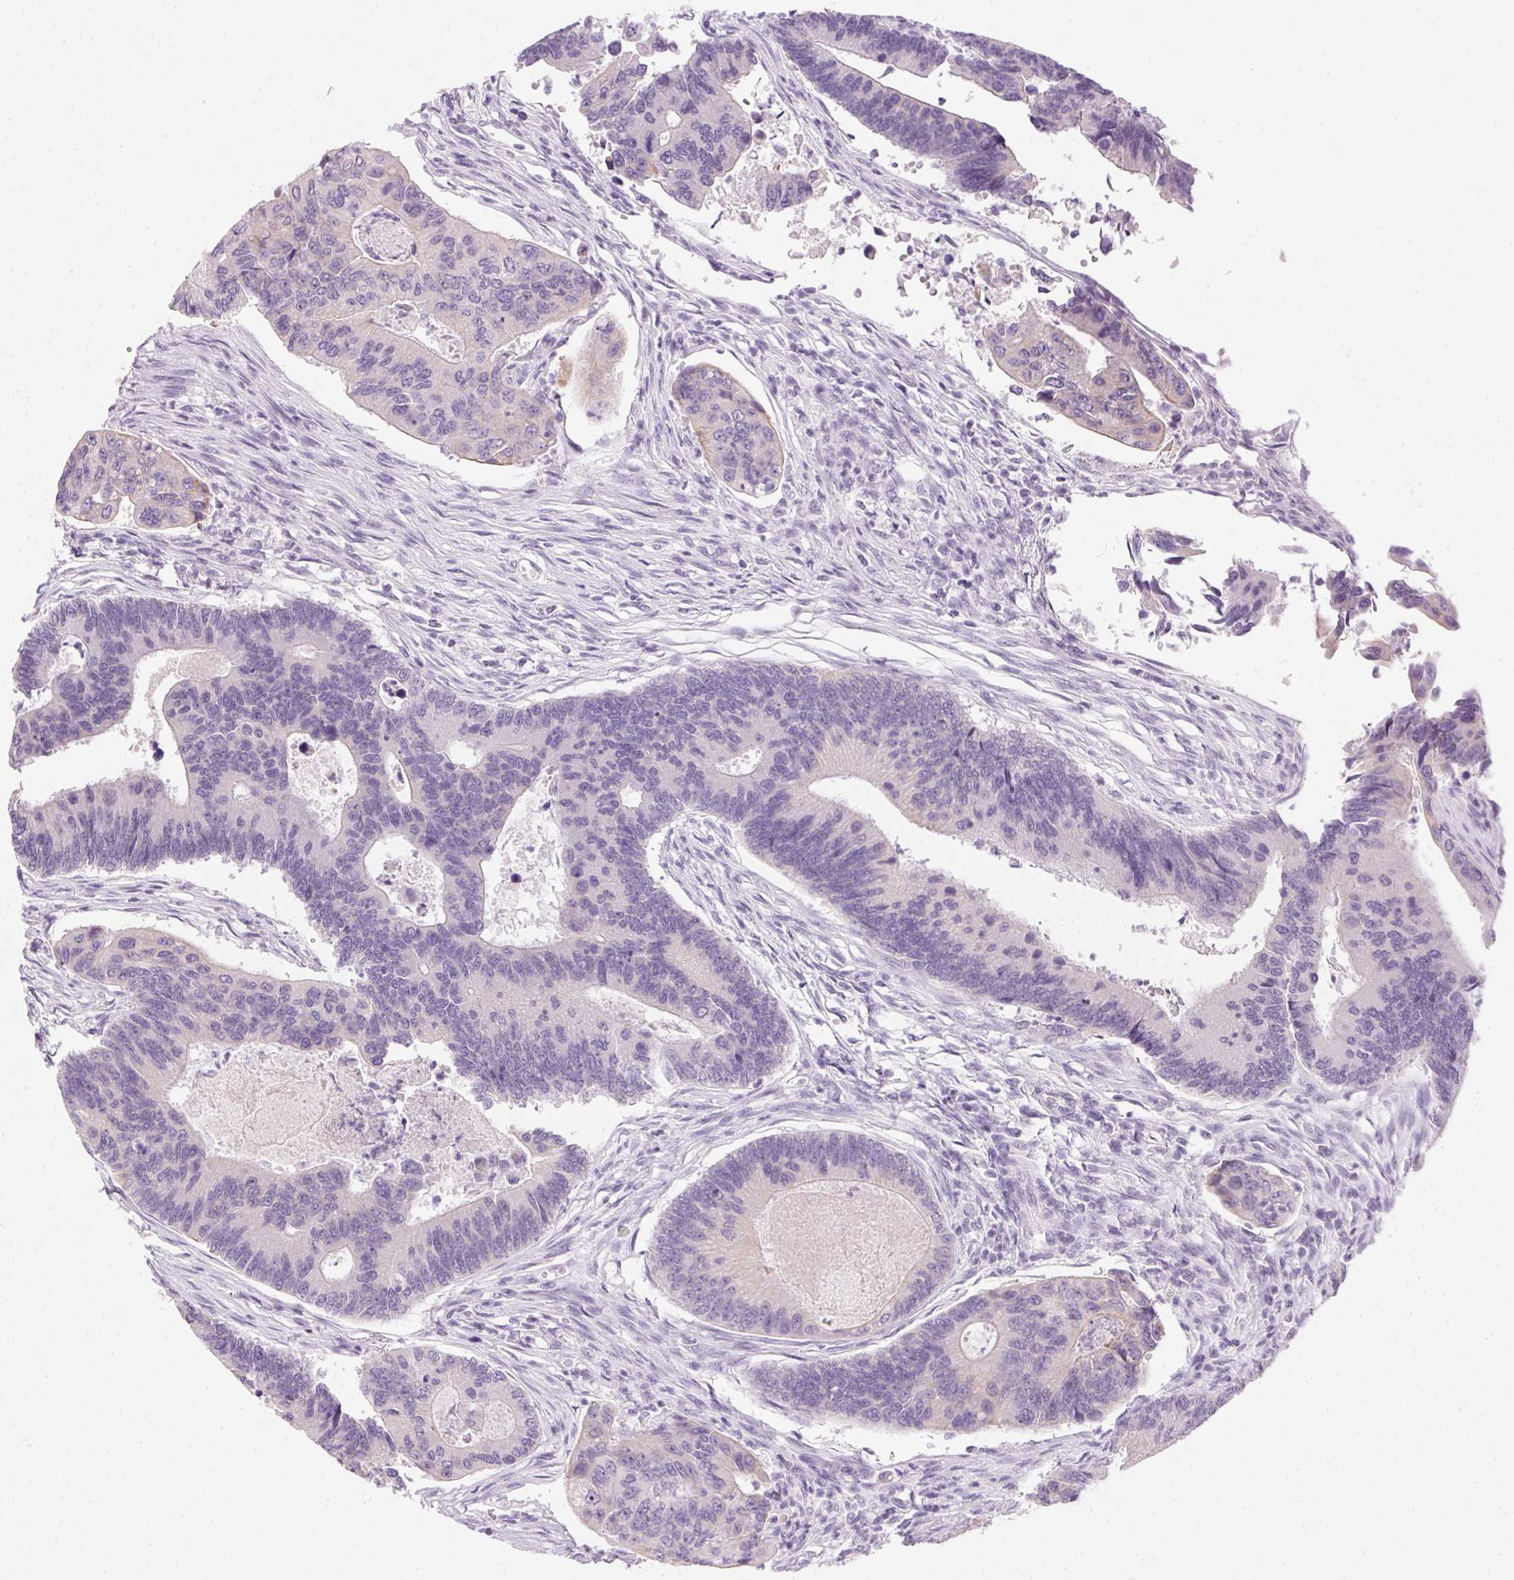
{"staining": {"intensity": "negative", "quantity": "none", "location": "none"}, "tissue": "colorectal cancer", "cell_type": "Tumor cells", "image_type": "cancer", "snomed": [{"axis": "morphology", "description": "Adenocarcinoma, NOS"}, {"axis": "topography", "description": "Colon"}], "caption": "IHC micrograph of neoplastic tissue: human colorectal cancer stained with DAB (3,3'-diaminobenzidine) demonstrates no significant protein staining in tumor cells.", "gene": "POPDC2", "patient": {"sex": "female", "age": 67}}